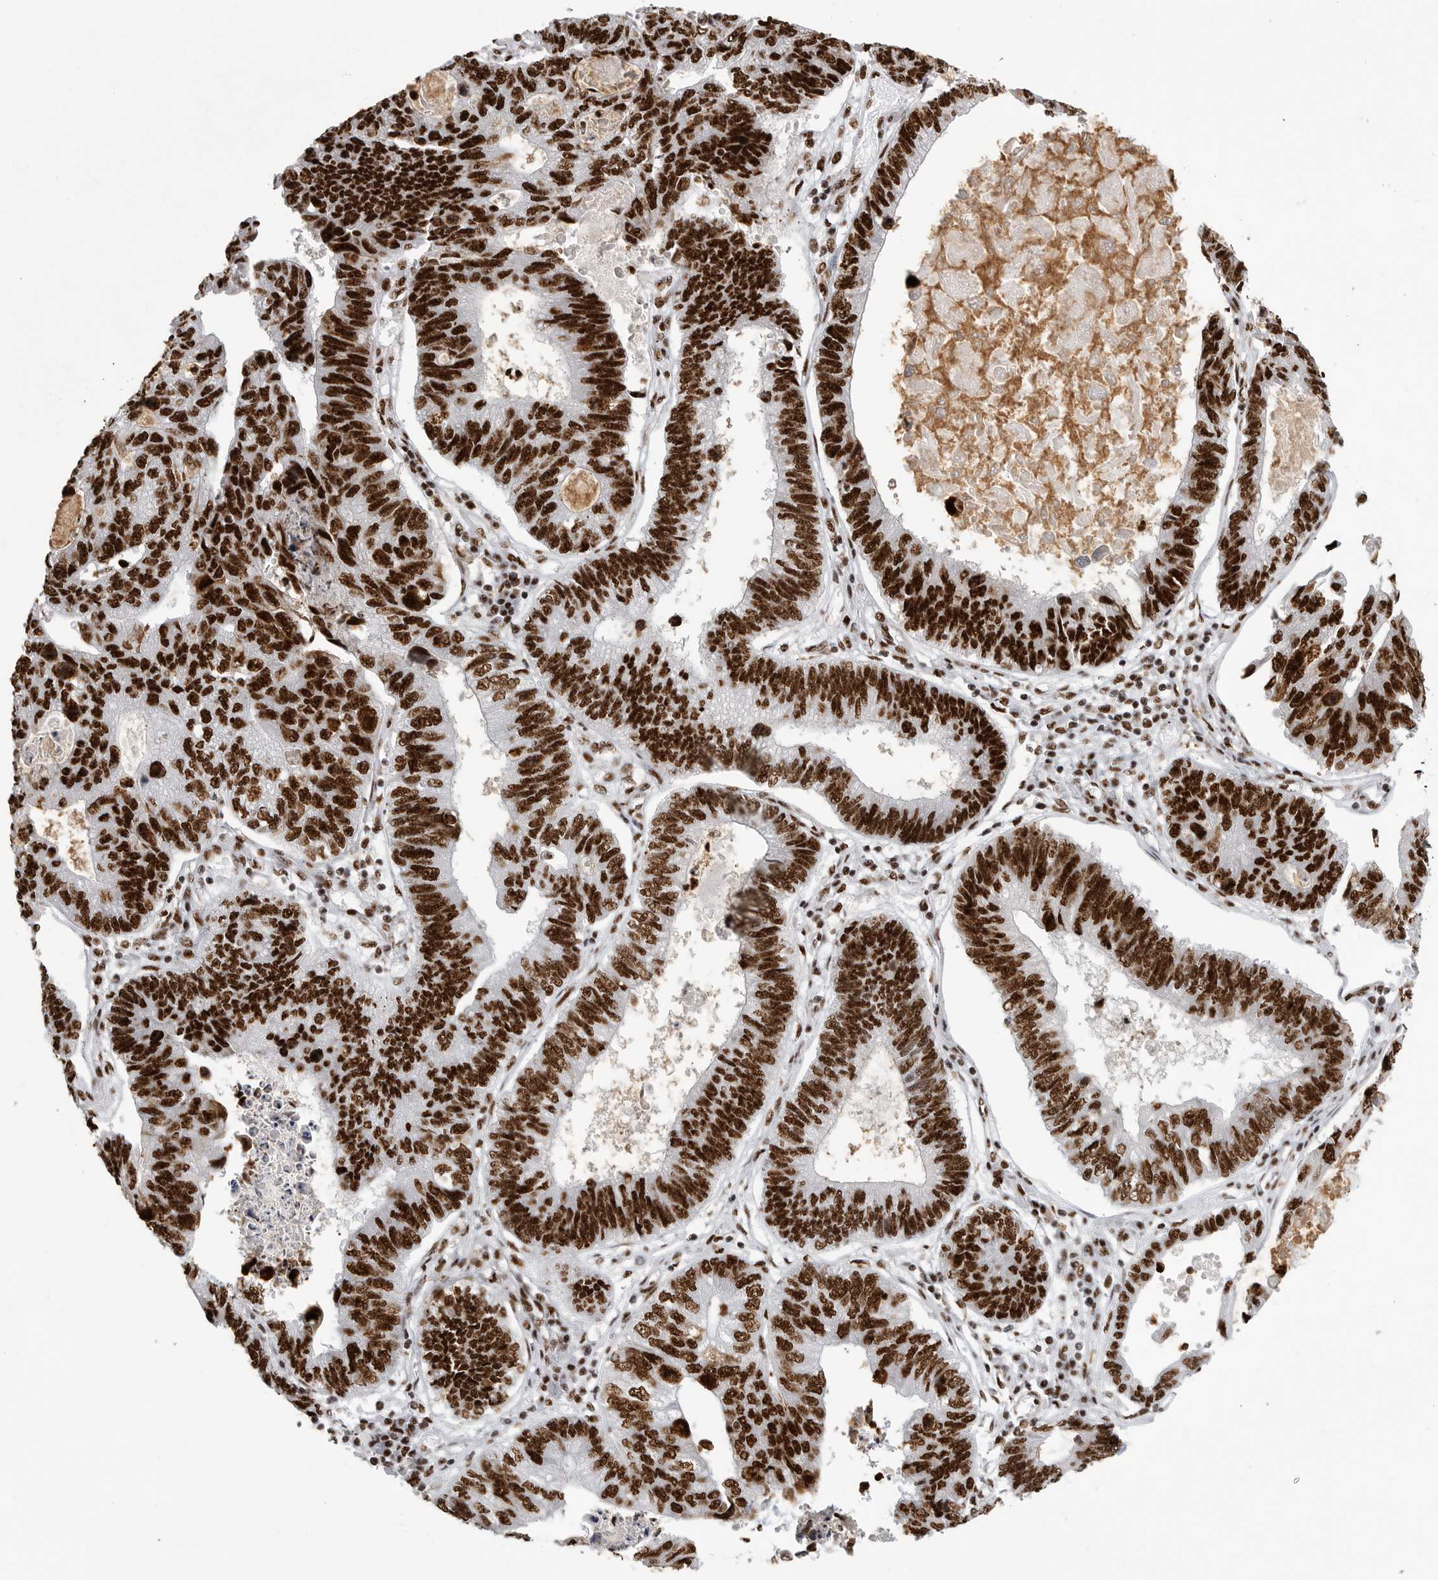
{"staining": {"intensity": "strong", "quantity": ">75%", "location": "nuclear"}, "tissue": "stomach cancer", "cell_type": "Tumor cells", "image_type": "cancer", "snomed": [{"axis": "morphology", "description": "Adenocarcinoma, NOS"}, {"axis": "topography", "description": "Stomach"}], "caption": "IHC image of adenocarcinoma (stomach) stained for a protein (brown), which reveals high levels of strong nuclear positivity in about >75% of tumor cells.", "gene": "BCLAF1", "patient": {"sex": "male", "age": 59}}